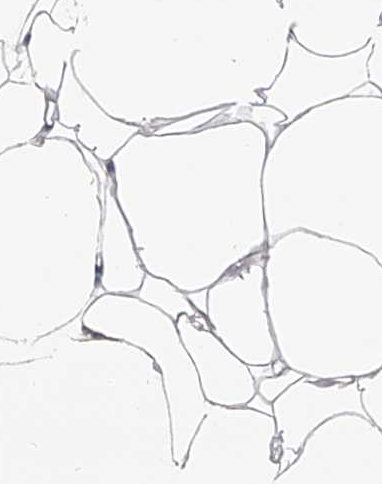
{"staining": {"intensity": "negative", "quantity": "none", "location": "none"}, "tissue": "adipose tissue", "cell_type": "Adipocytes", "image_type": "normal", "snomed": [{"axis": "morphology", "description": "Normal tissue, NOS"}, {"axis": "topography", "description": "Breast"}], "caption": "High magnification brightfield microscopy of unremarkable adipose tissue stained with DAB (3,3'-diaminobenzidine) (brown) and counterstained with hematoxylin (blue): adipocytes show no significant positivity. (Brightfield microscopy of DAB (3,3'-diaminobenzidine) immunohistochemistry (IHC) at high magnification).", "gene": "SPOCK1", "patient": {"sex": "female", "age": 23}}